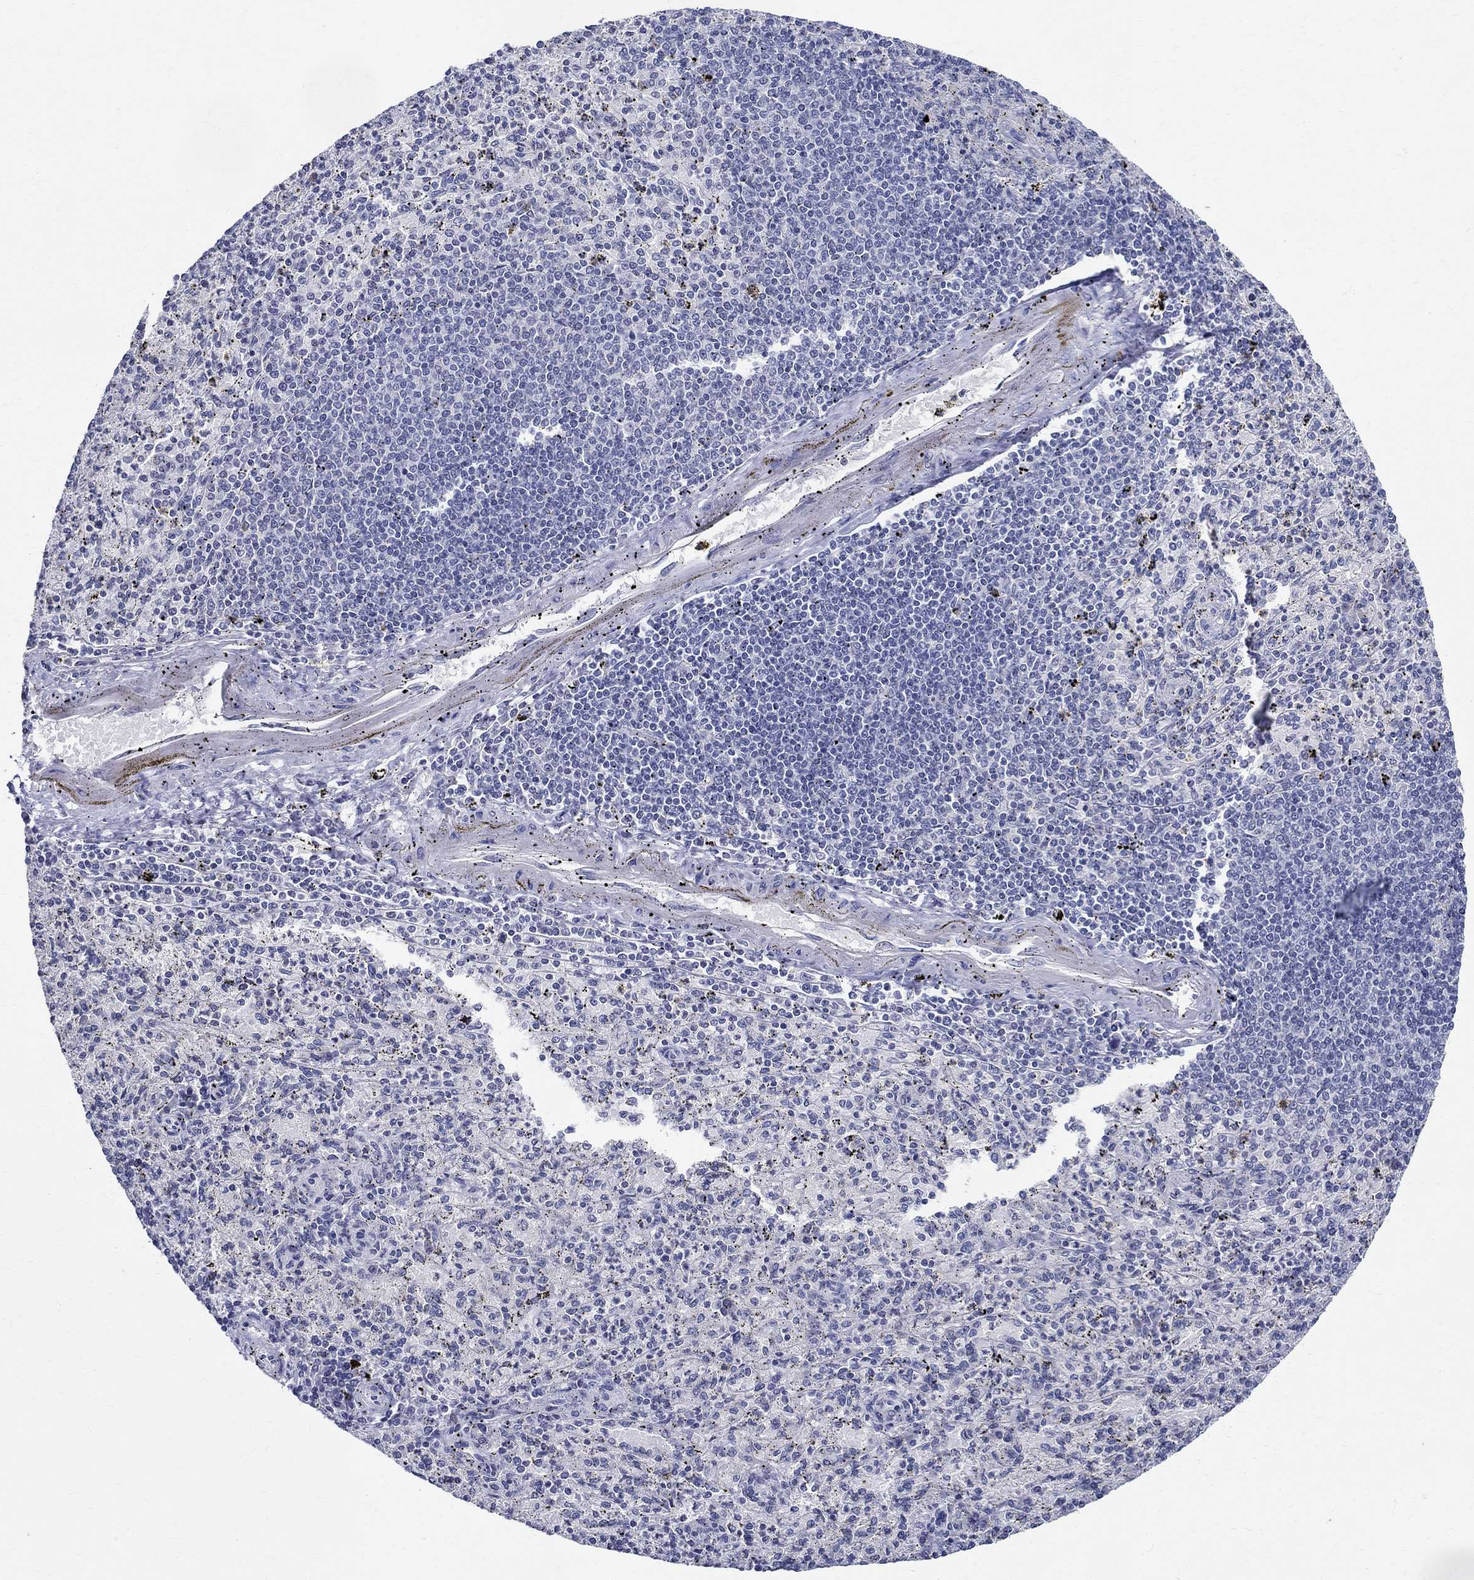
{"staining": {"intensity": "negative", "quantity": "none", "location": "none"}, "tissue": "spleen", "cell_type": "Cells in red pulp", "image_type": "normal", "snomed": [{"axis": "morphology", "description": "Normal tissue, NOS"}, {"axis": "topography", "description": "Spleen"}], "caption": "This is an immunohistochemistry histopathology image of unremarkable spleen. There is no positivity in cells in red pulp.", "gene": "CETN1", "patient": {"sex": "male", "age": 60}}